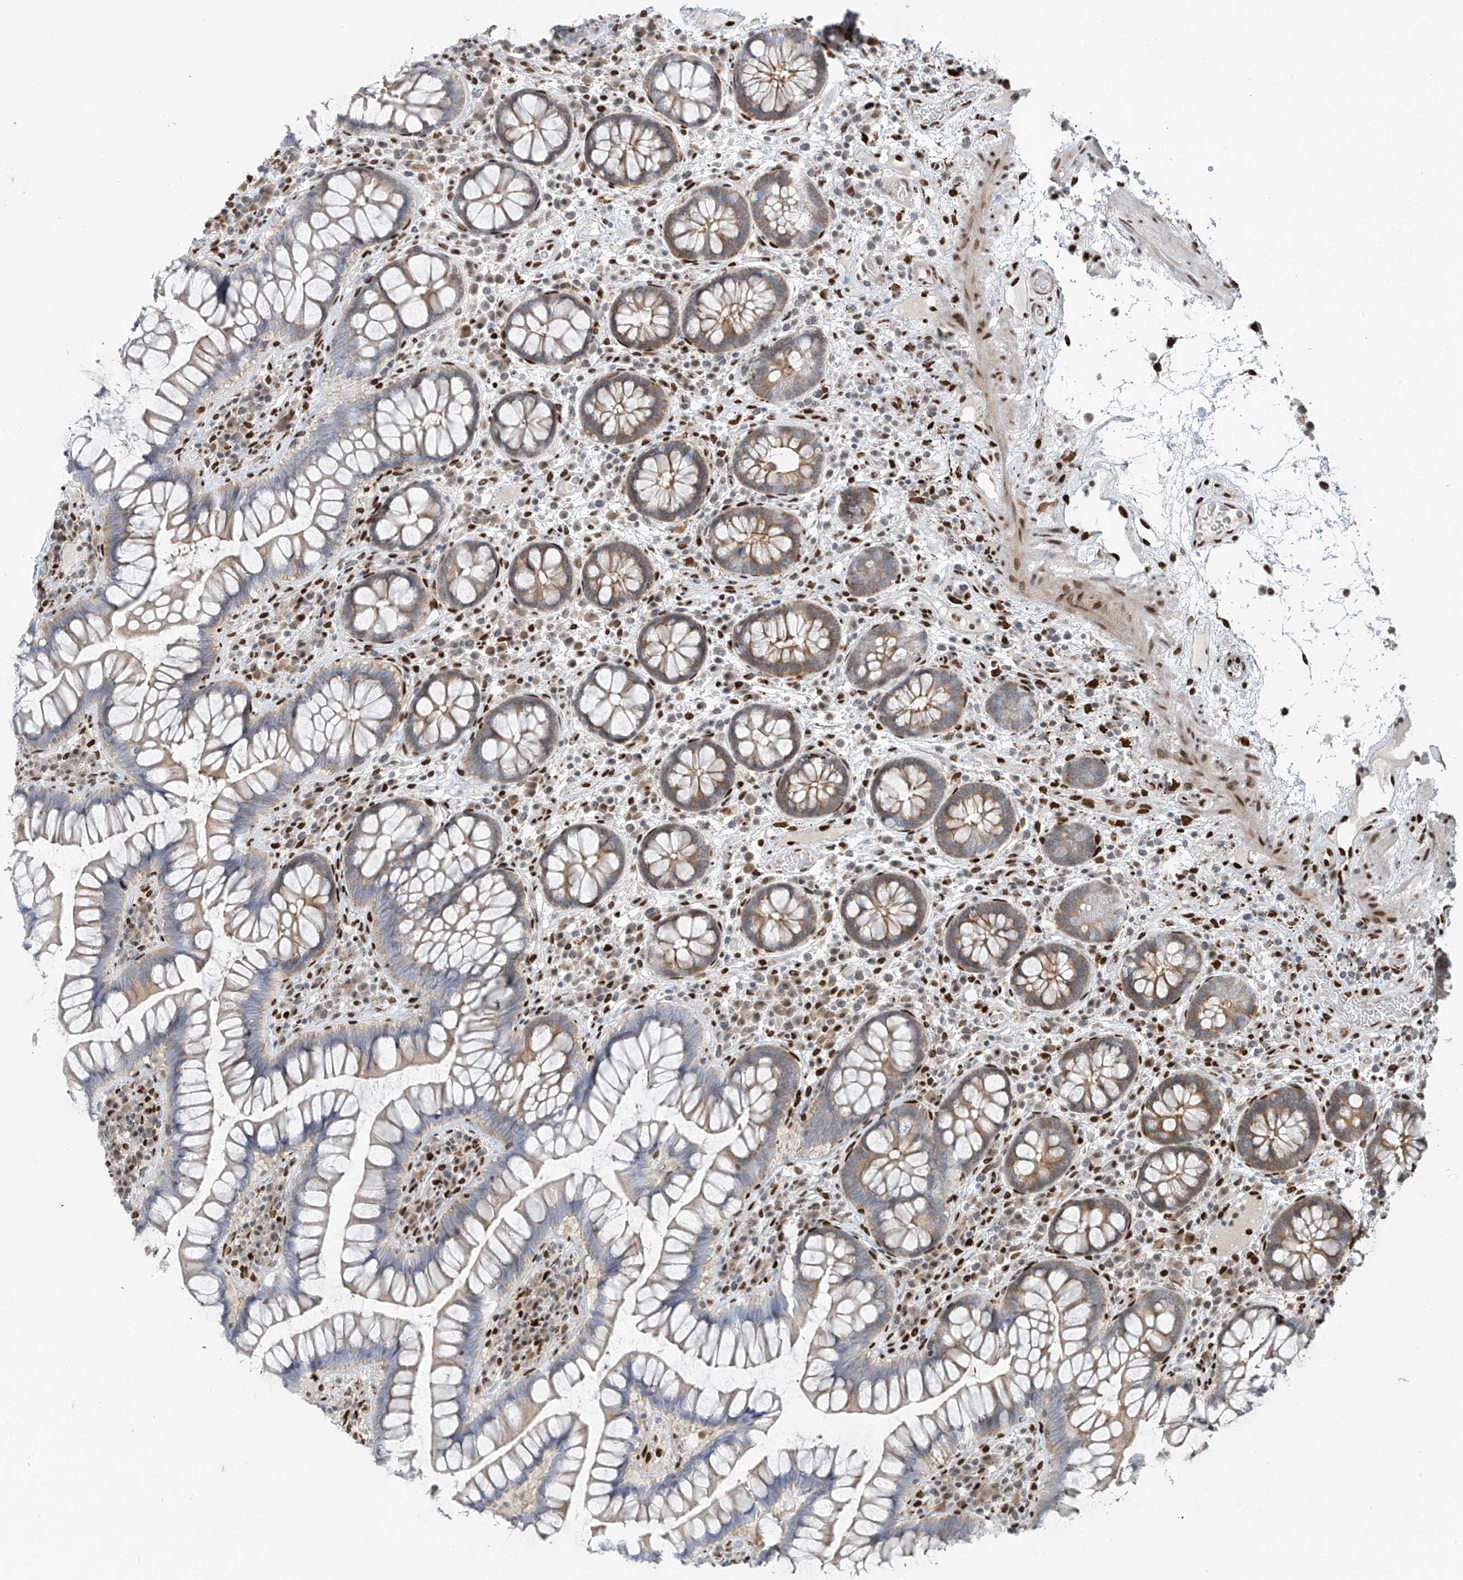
{"staining": {"intensity": "strong", "quantity": ">75%", "location": "nuclear"}, "tissue": "colon", "cell_type": "Endothelial cells", "image_type": "normal", "snomed": [{"axis": "morphology", "description": "Normal tissue, NOS"}, {"axis": "topography", "description": "Colon"}], "caption": "DAB (3,3'-diaminobenzidine) immunohistochemical staining of unremarkable human colon displays strong nuclear protein expression in approximately >75% of endothelial cells. The staining was performed using DAB, with brown indicating positive protein expression. Nuclei are stained blue with hematoxylin.", "gene": "PM20D2", "patient": {"sex": "female", "age": 79}}